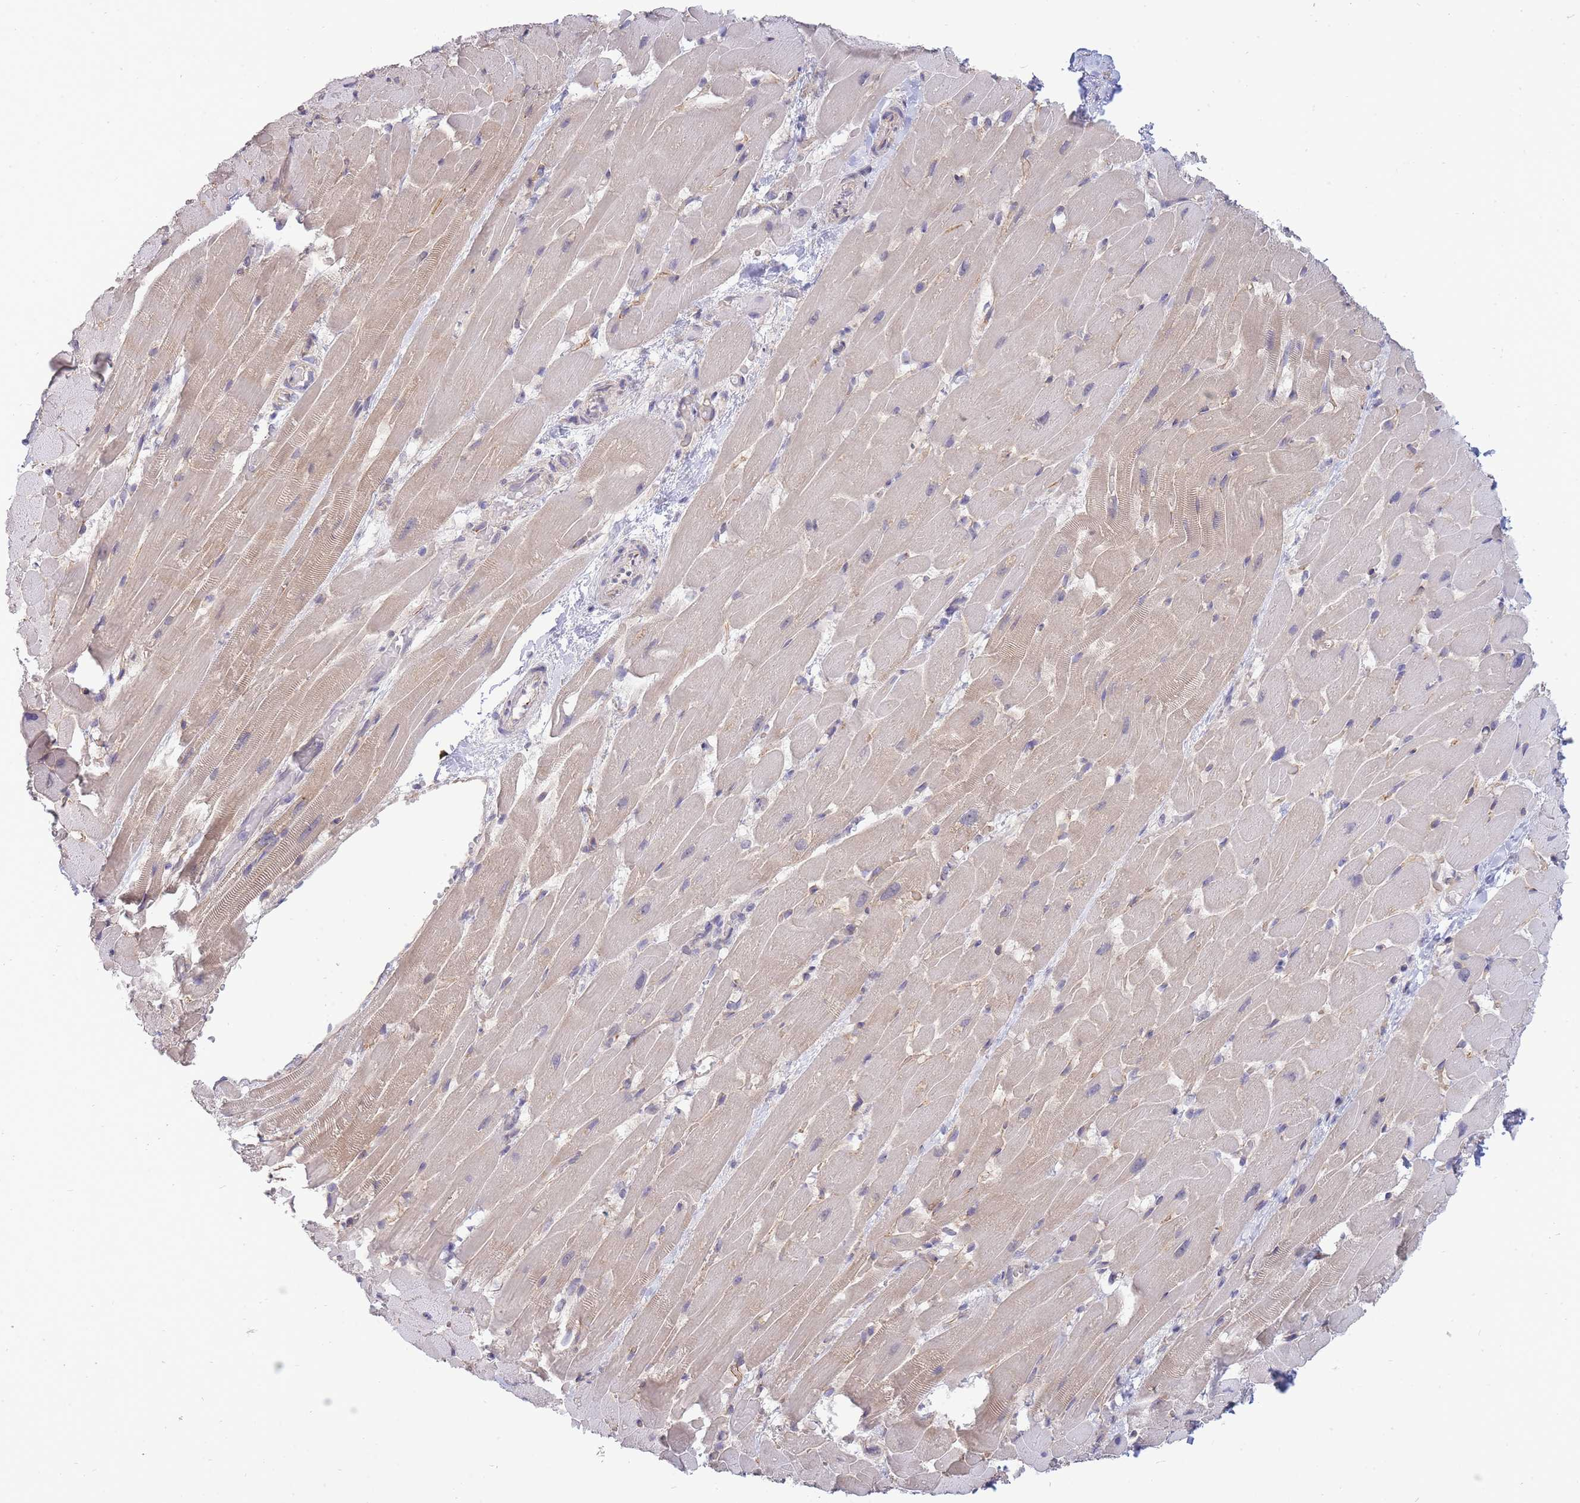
{"staining": {"intensity": "weak", "quantity": "25%-75%", "location": "cytoplasmic/membranous"}, "tissue": "heart muscle", "cell_type": "Cardiomyocytes", "image_type": "normal", "snomed": [{"axis": "morphology", "description": "Normal tissue, NOS"}, {"axis": "topography", "description": "Heart"}], "caption": "Normal heart muscle shows weak cytoplasmic/membranous staining in about 25%-75% of cardiomyocytes (DAB (3,3'-diaminobenzidine) IHC with brightfield microscopy, high magnification)..", "gene": "C19orf25", "patient": {"sex": "male", "age": 37}}